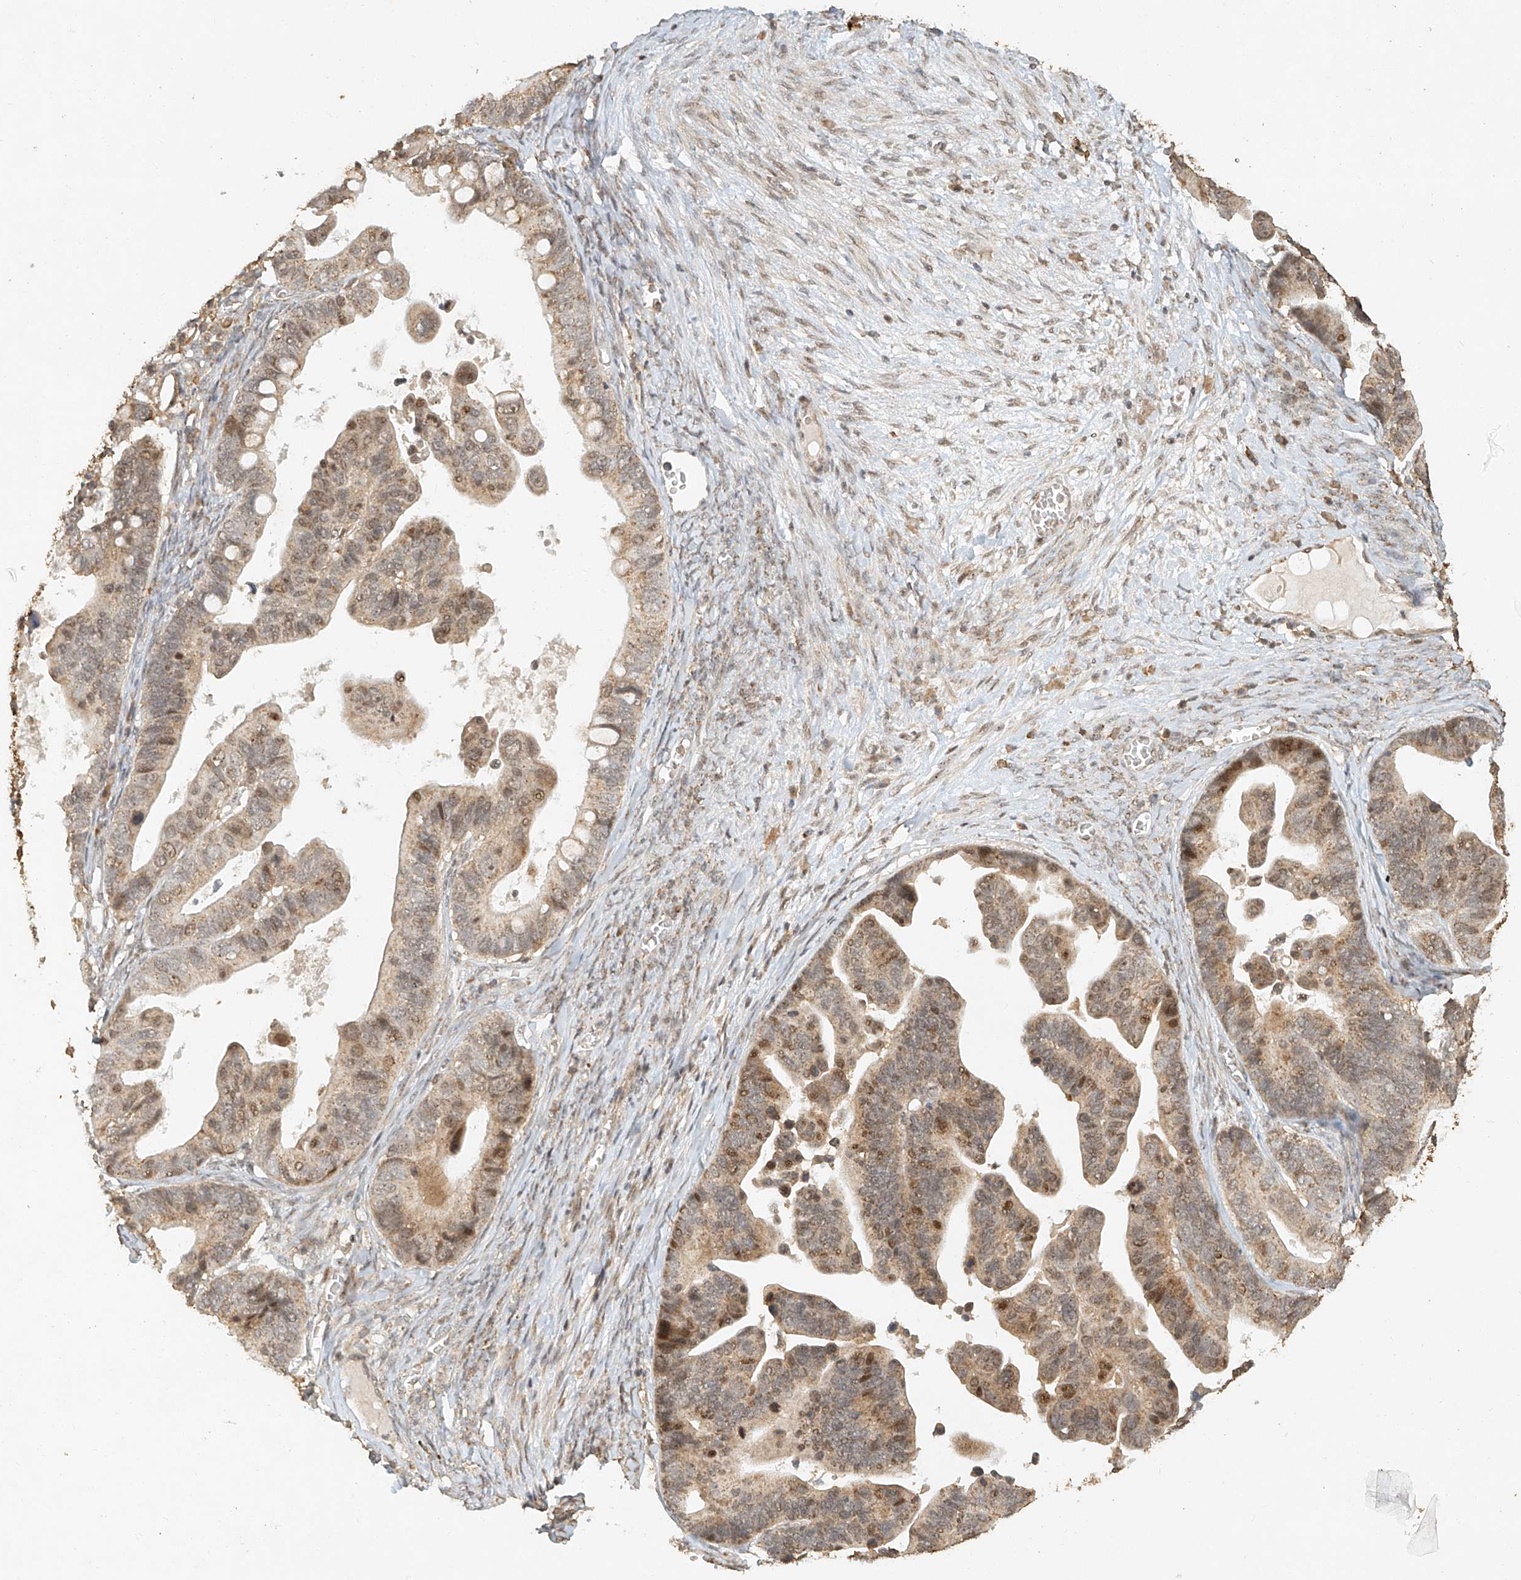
{"staining": {"intensity": "moderate", "quantity": ">75%", "location": "cytoplasmic/membranous,nuclear"}, "tissue": "ovarian cancer", "cell_type": "Tumor cells", "image_type": "cancer", "snomed": [{"axis": "morphology", "description": "Cystadenocarcinoma, serous, NOS"}, {"axis": "topography", "description": "Ovary"}], "caption": "This histopathology image shows immunohistochemistry staining of ovarian serous cystadenocarcinoma, with medium moderate cytoplasmic/membranous and nuclear staining in approximately >75% of tumor cells.", "gene": "CXorf58", "patient": {"sex": "female", "age": 56}}